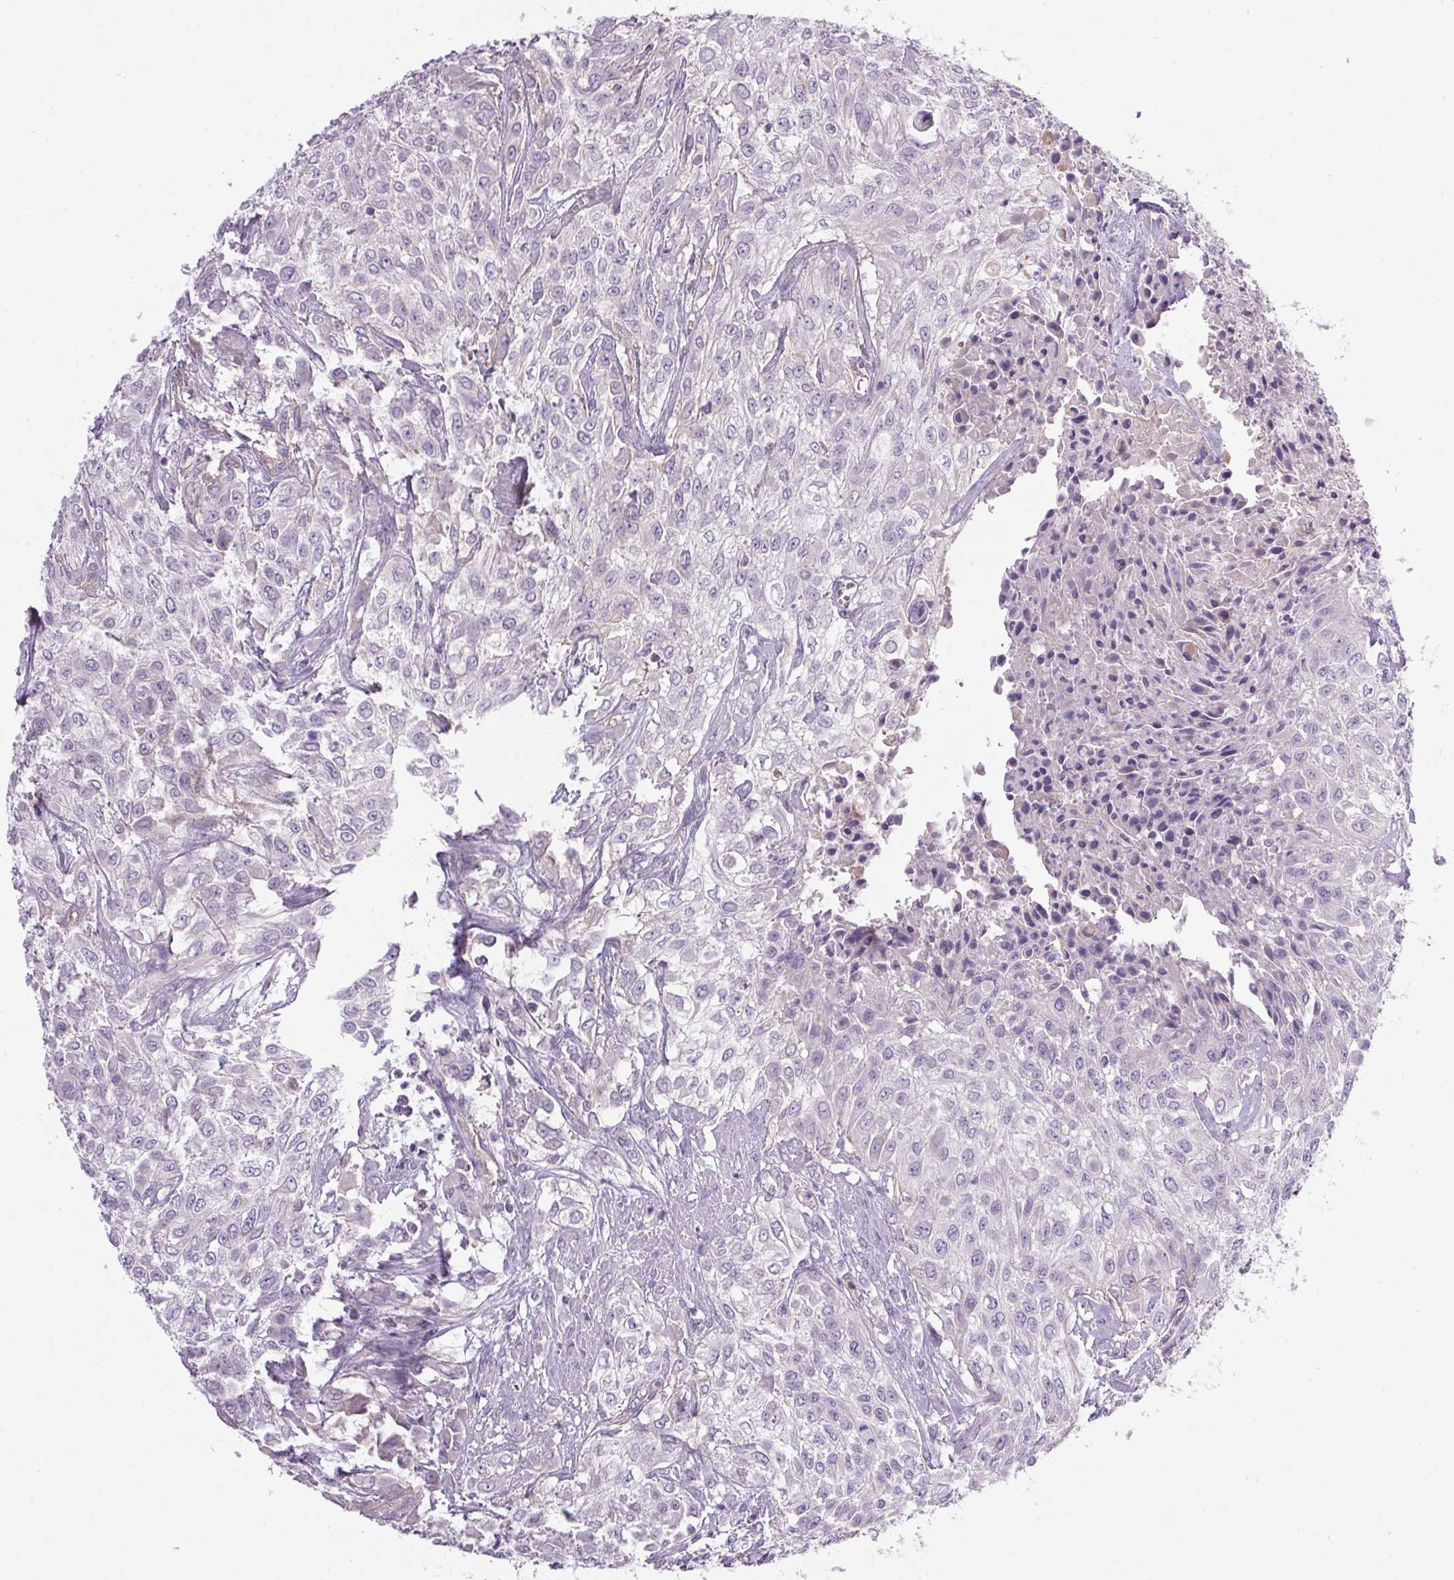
{"staining": {"intensity": "negative", "quantity": "none", "location": "none"}, "tissue": "urothelial cancer", "cell_type": "Tumor cells", "image_type": "cancer", "snomed": [{"axis": "morphology", "description": "Urothelial carcinoma, High grade"}, {"axis": "topography", "description": "Urinary bladder"}], "caption": "Human urothelial cancer stained for a protein using immunohistochemistry shows no positivity in tumor cells.", "gene": "APOC4", "patient": {"sex": "male", "age": 57}}